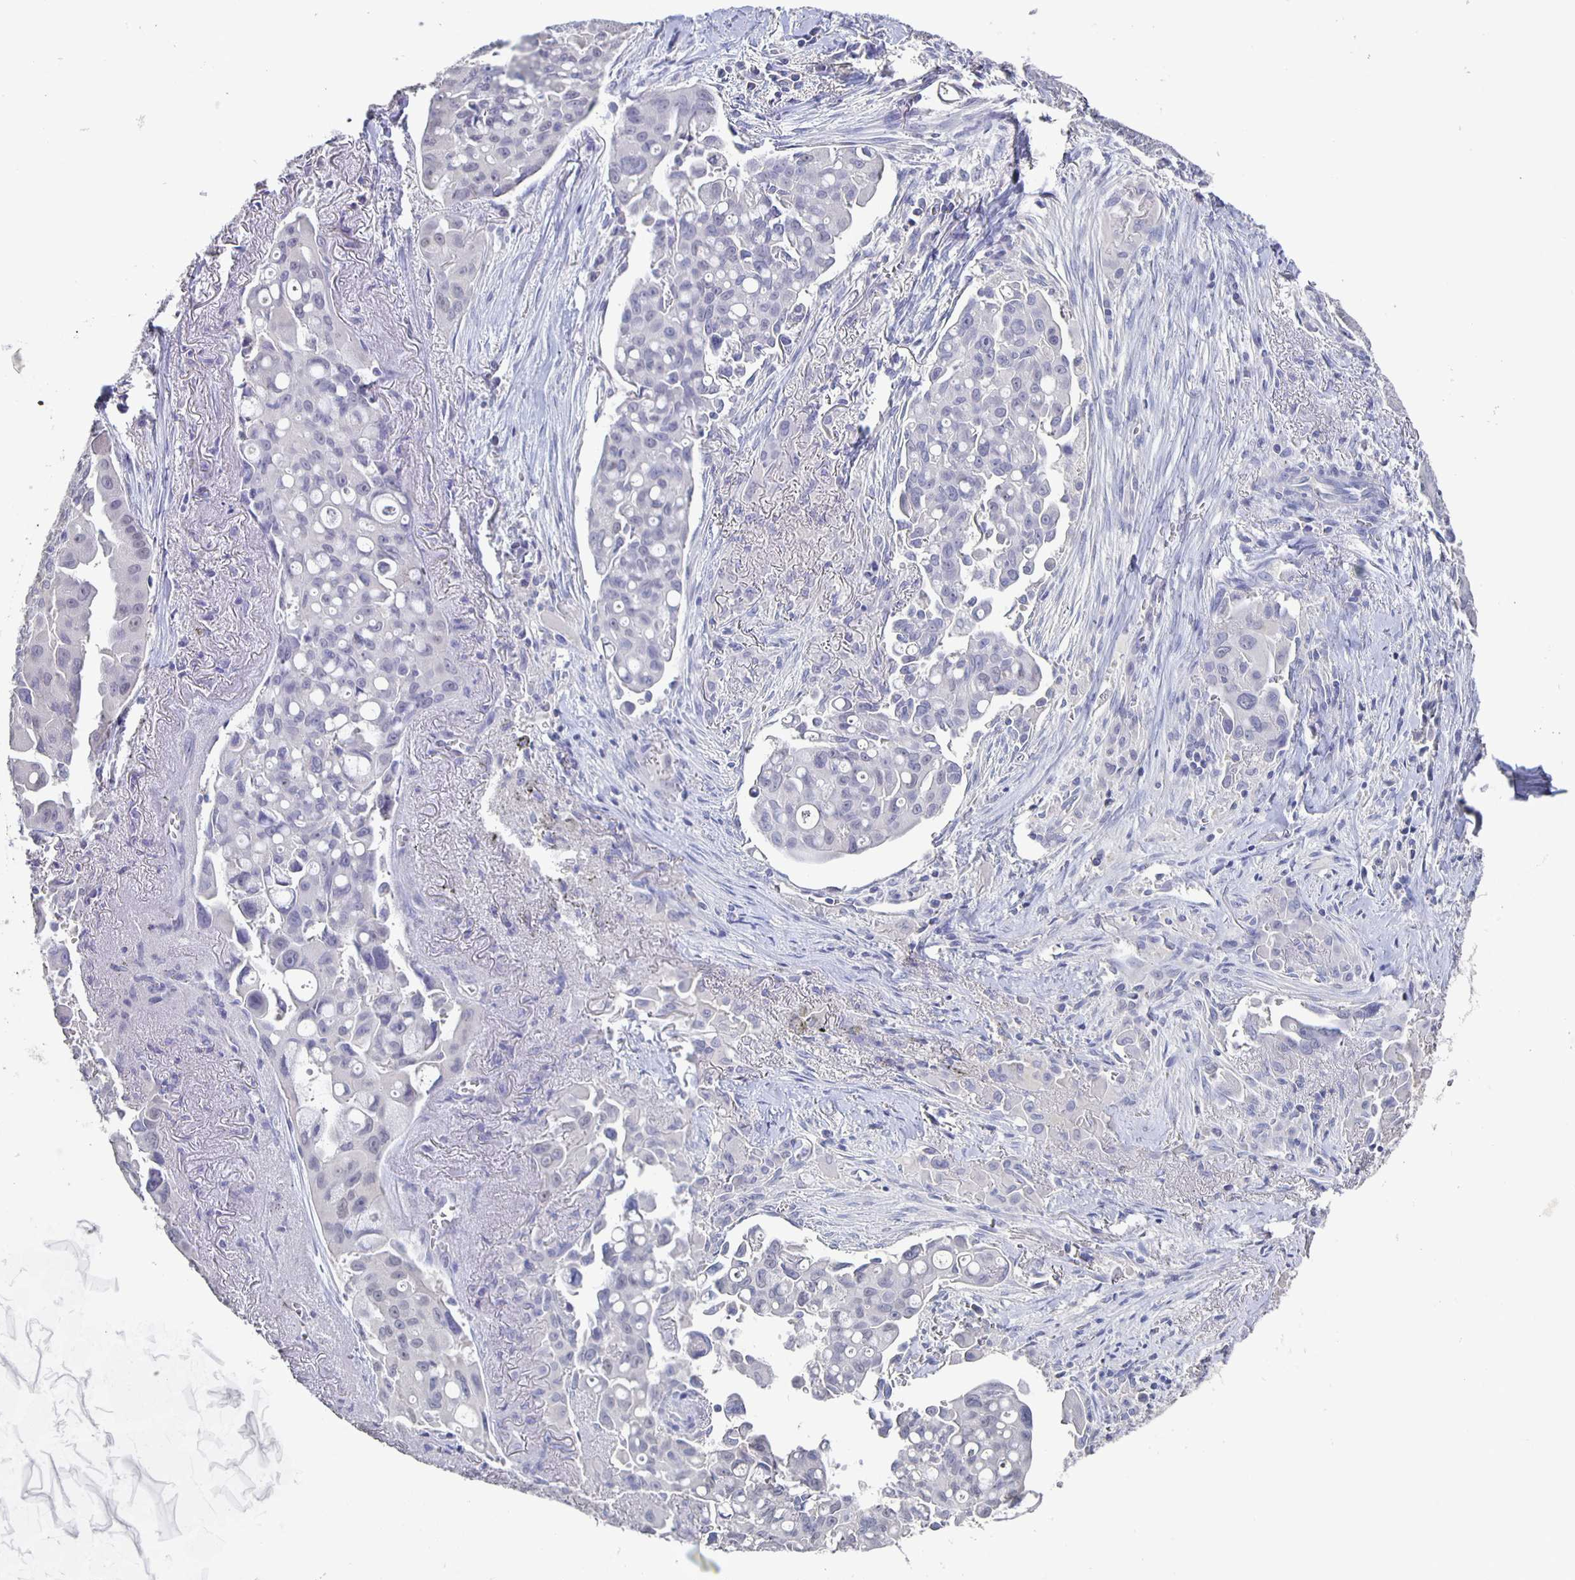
{"staining": {"intensity": "negative", "quantity": "none", "location": "none"}, "tissue": "lung cancer", "cell_type": "Tumor cells", "image_type": "cancer", "snomed": [{"axis": "morphology", "description": "Adenocarcinoma, NOS"}, {"axis": "topography", "description": "Lung"}], "caption": "Protein analysis of lung cancer displays no significant positivity in tumor cells. The staining is performed using DAB (3,3'-diaminobenzidine) brown chromogen with nuclei counter-stained in using hematoxylin.", "gene": "CACNA2D2", "patient": {"sex": "male", "age": 68}}